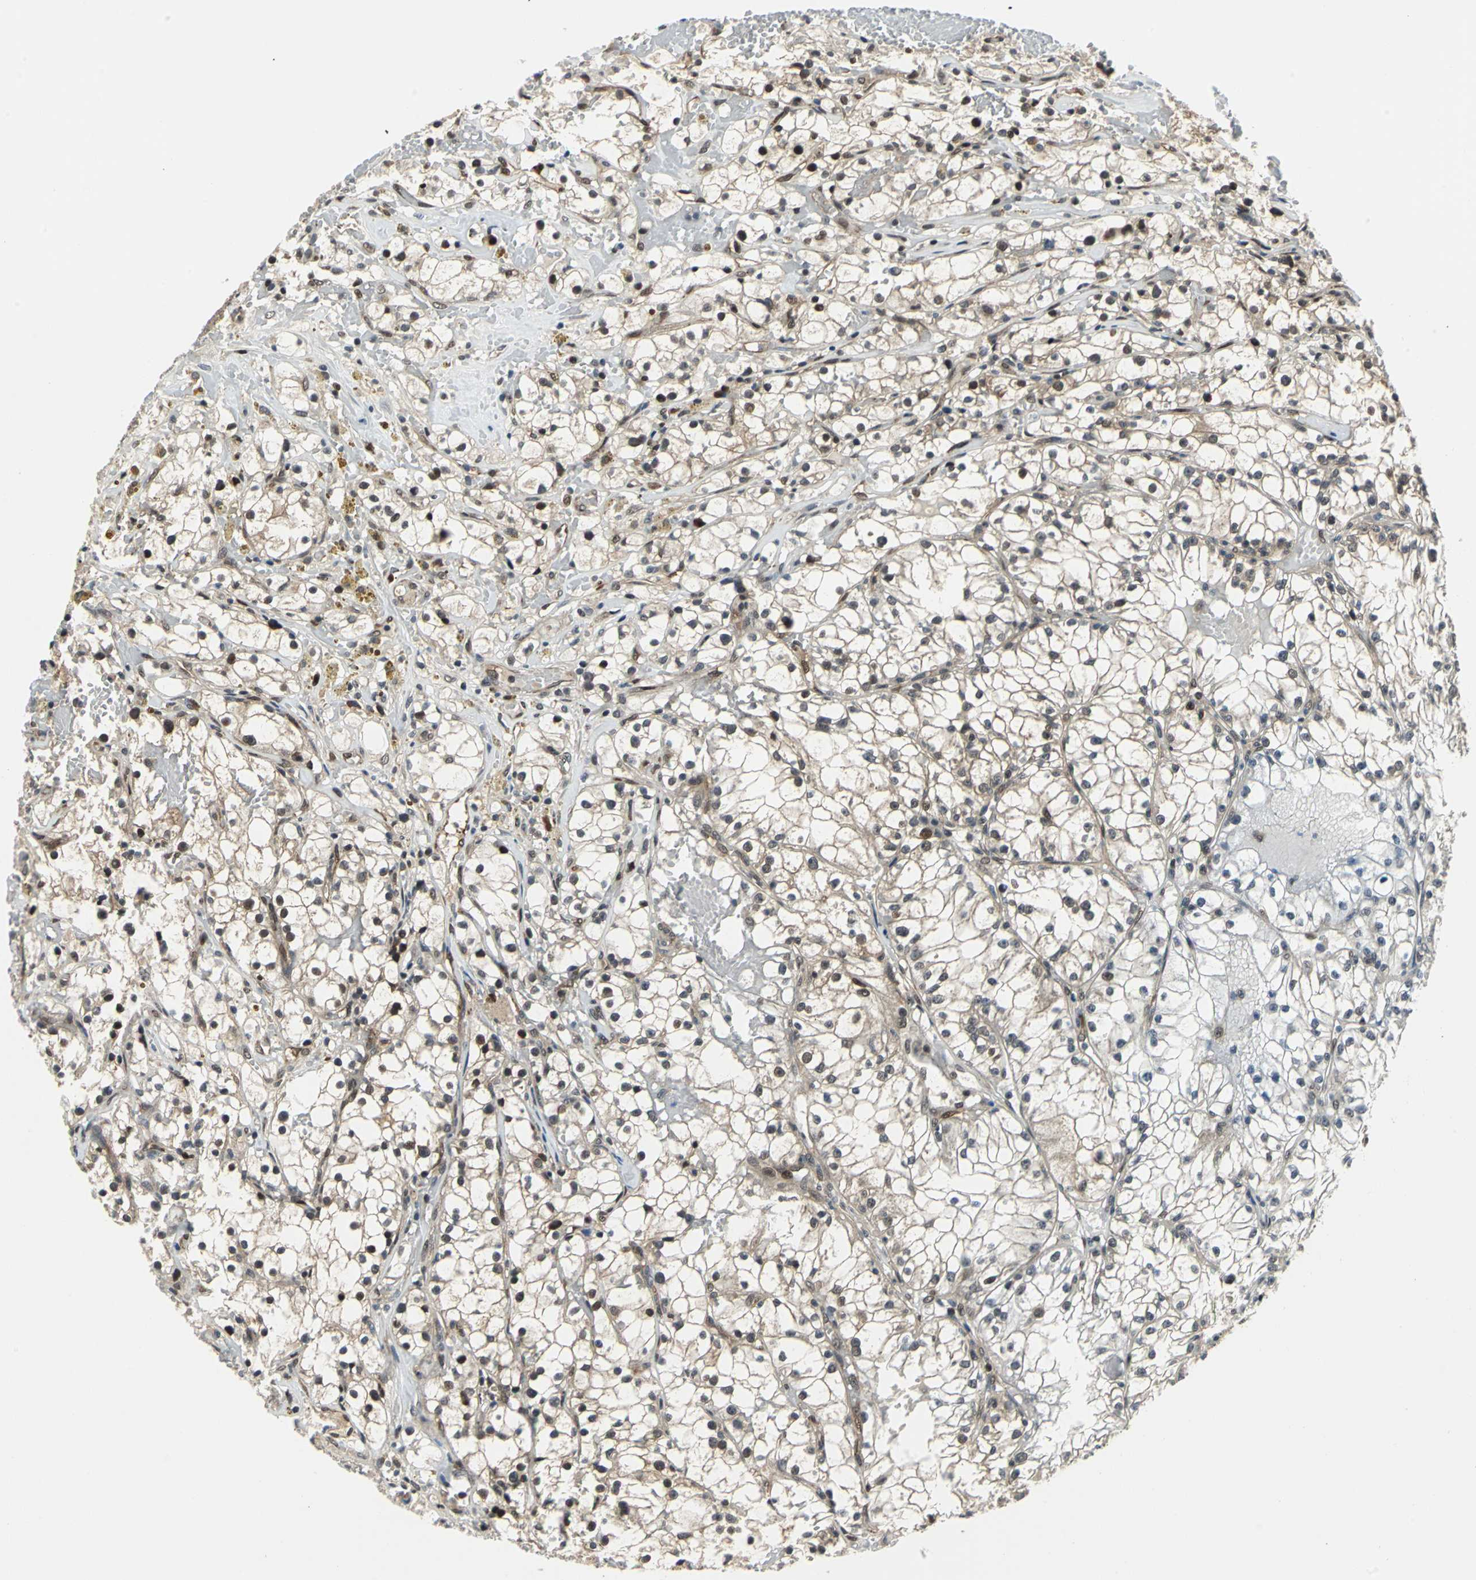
{"staining": {"intensity": "weak", "quantity": "25%-75%", "location": "cytoplasmic/membranous,nuclear"}, "tissue": "renal cancer", "cell_type": "Tumor cells", "image_type": "cancer", "snomed": [{"axis": "morphology", "description": "Adenocarcinoma, NOS"}, {"axis": "topography", "description": "Kidney"}], "caption": "Renal cancer was stained to show a protein in brown. There is low levels of weak cytoplasmic/membranous and nuclear positivity in approximately 25%-75% of tumor cells.", "gene": "POLR3K", "patient": {"sex": "male", "age": 56}}